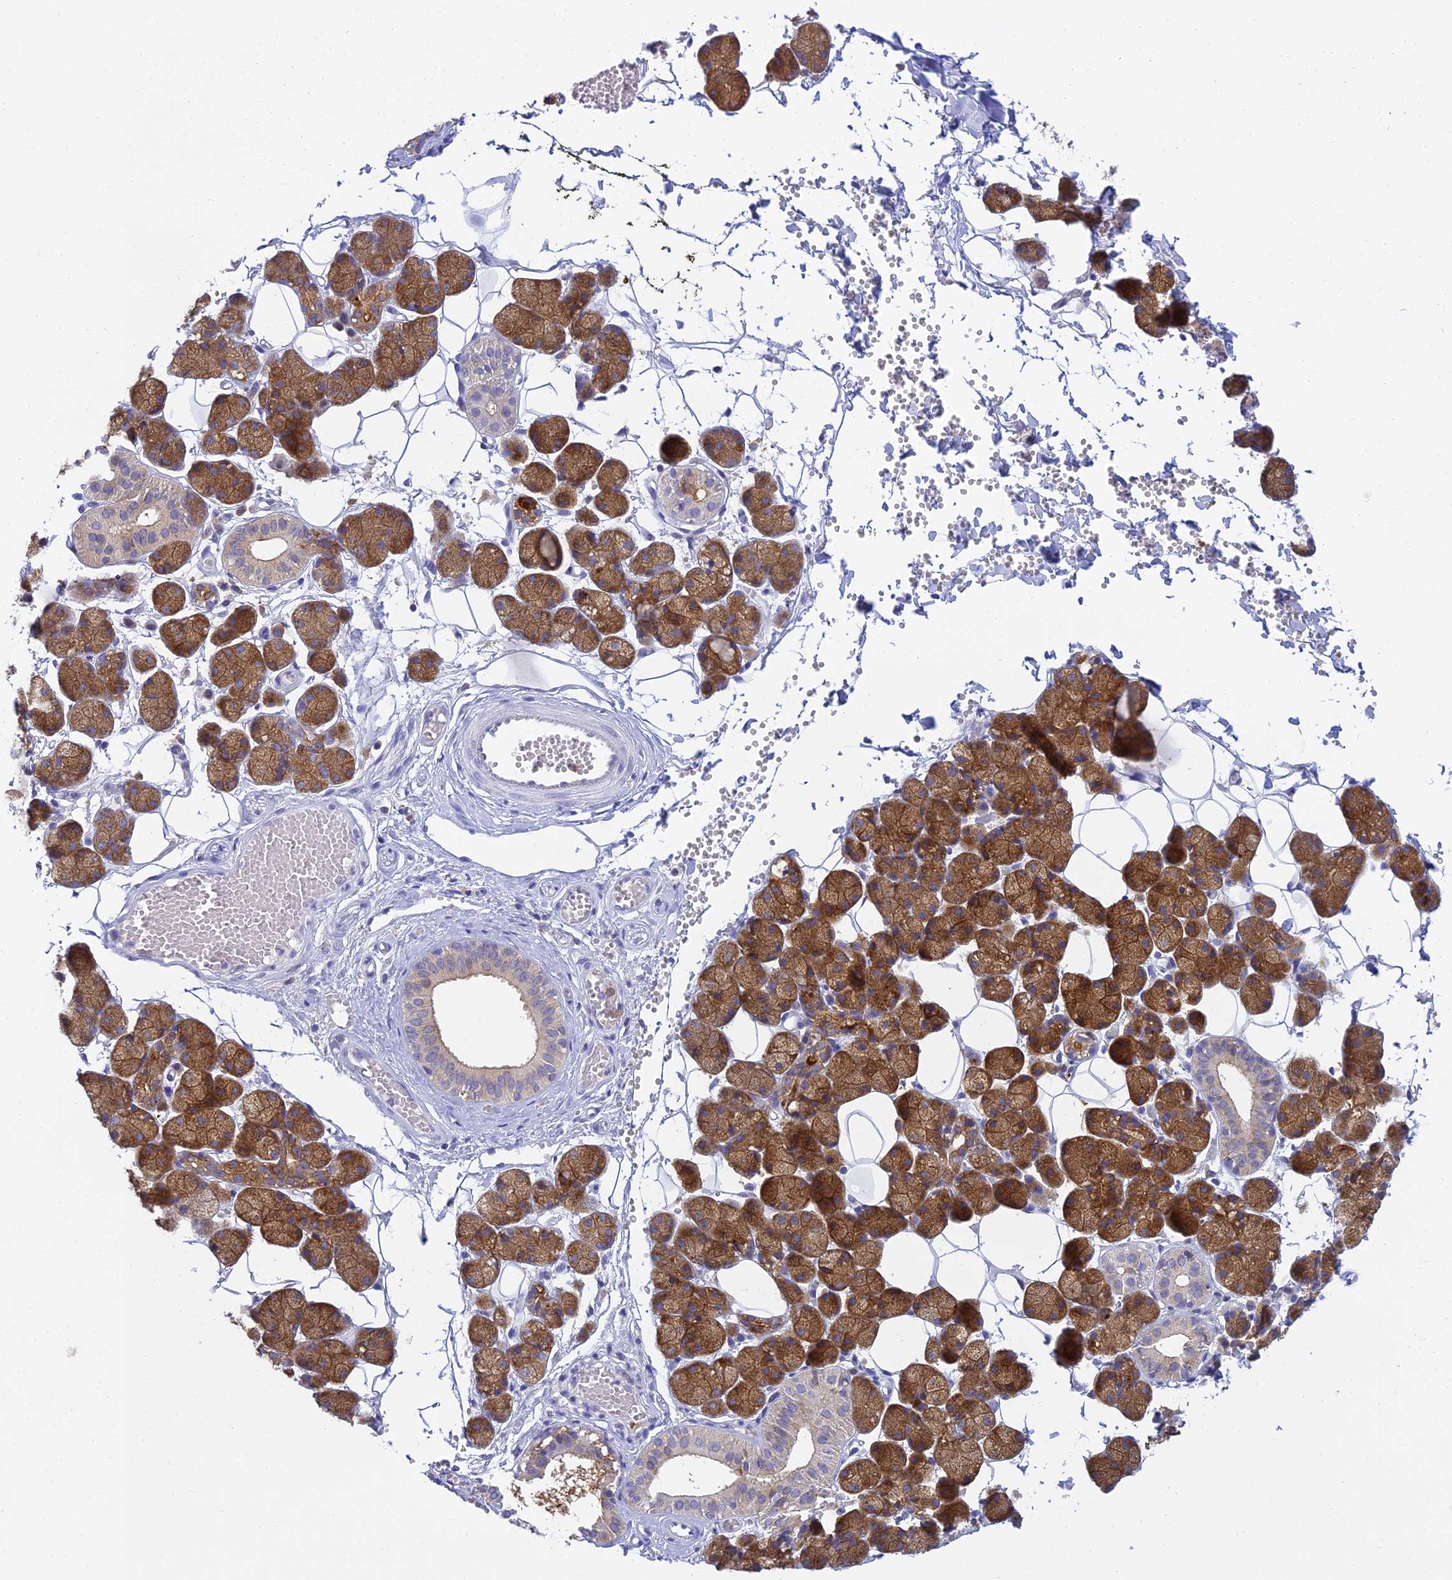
{"staining": {"intensity": "strong", "quantity": "25%-75%", "location": "cytoplasmic/membranous"}, "tissue": "salivary gland", "cell_type": "Glandular cells", "image_type": "normal", "snomed": [{"axis": "morphology", "description": "Normal tissue, NOS"}, {"axis": "topography", "description": "Salivary gland"}], "caption": "Immunohistochemical staining of unremarkable human salivary gland demonstrates strong cytoplasmic/membranous protein positivity in approximately 25%-75% of glandular cells. (Brightfield microscopy of DAB IHC at high magnification).", "gene": "UBE2G1", "patient": {"sex": "female", "age": 33}}